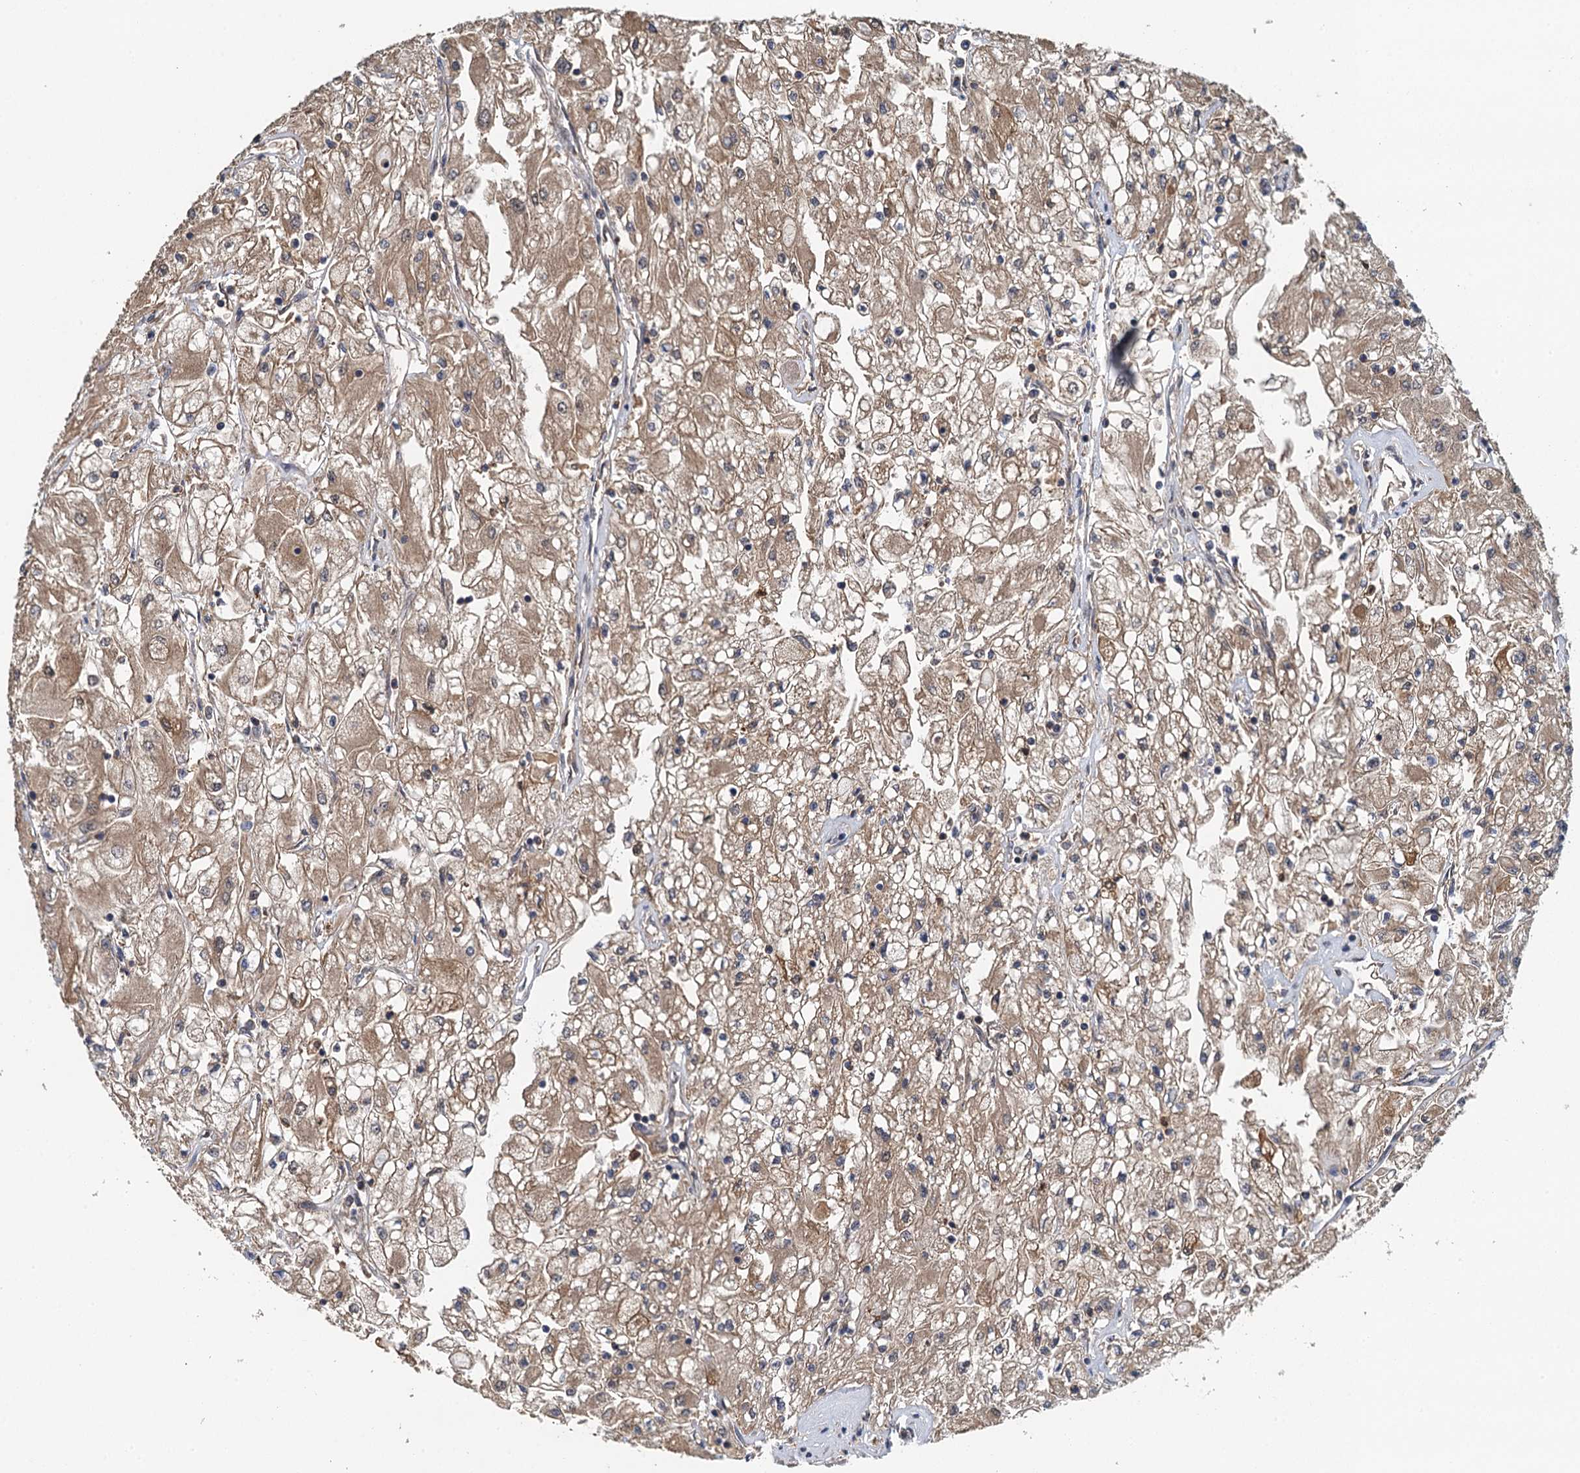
{"staining": {"intensity": "moderate", "quantity": ">75%", "location": "cytoplasmic/membranous"}, "tissue": "renal cancer", "cell_type": "Tumor cells", "image_type": "cancer", "snomed": [{"axis": "morphology", "description": "Adenocarcinoma, NOS"}, {"axis": "topography", "description": "Kidney"}], "caption": "DAB (3,3'-diaminobenzidine) immunohistochemical staining of human renal cancer (adenocarcinoma) shows moderate cytoplasmic/membranous protein positivity in approximately >75% of tumor cells. (DAB IHC, brown staining for protein, blue staining for nuclei).", "gene": "RSAD2", "patient": {"sex": "male", "age": 80}}